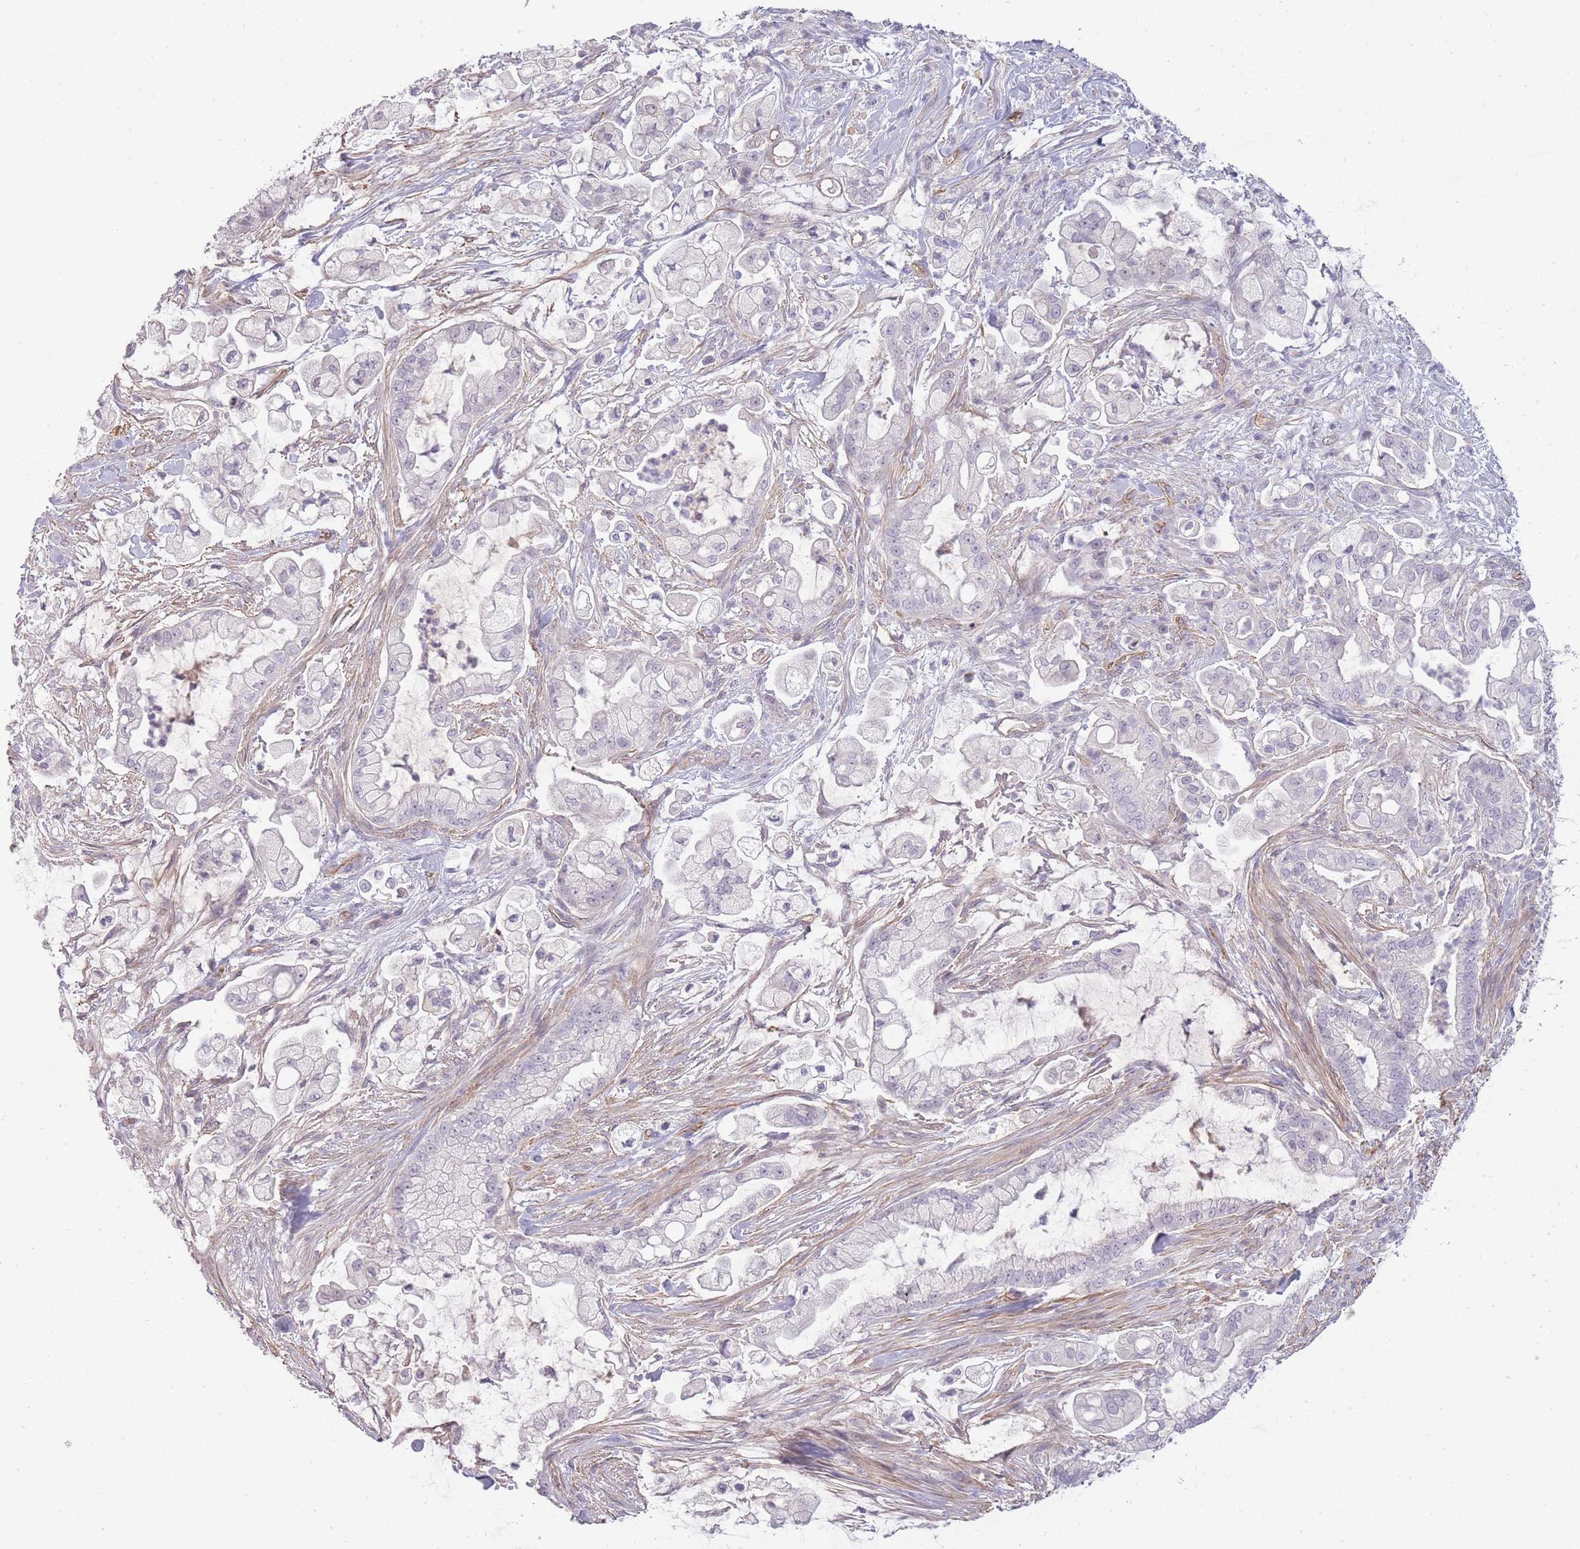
{"staining": {"intensity": "negative", "quantity": "none", "location": "none"}, "tissue": "pancreatic cancer", "cell_type": "Tumor cells", "image_type": "cancer", "snomed": [{"axis": "morphology", "description": "Adenocarcinoma, NOS"}, {"axis": "topography", "description": "Pancreas"}], "caption": "Pancreatic cancer (adenocarcinoma) stained for a protein using IHC displays no positivity tumor cells.", "gene": "SLC8A2", "patient": {"sex": "female", "age": 69}}